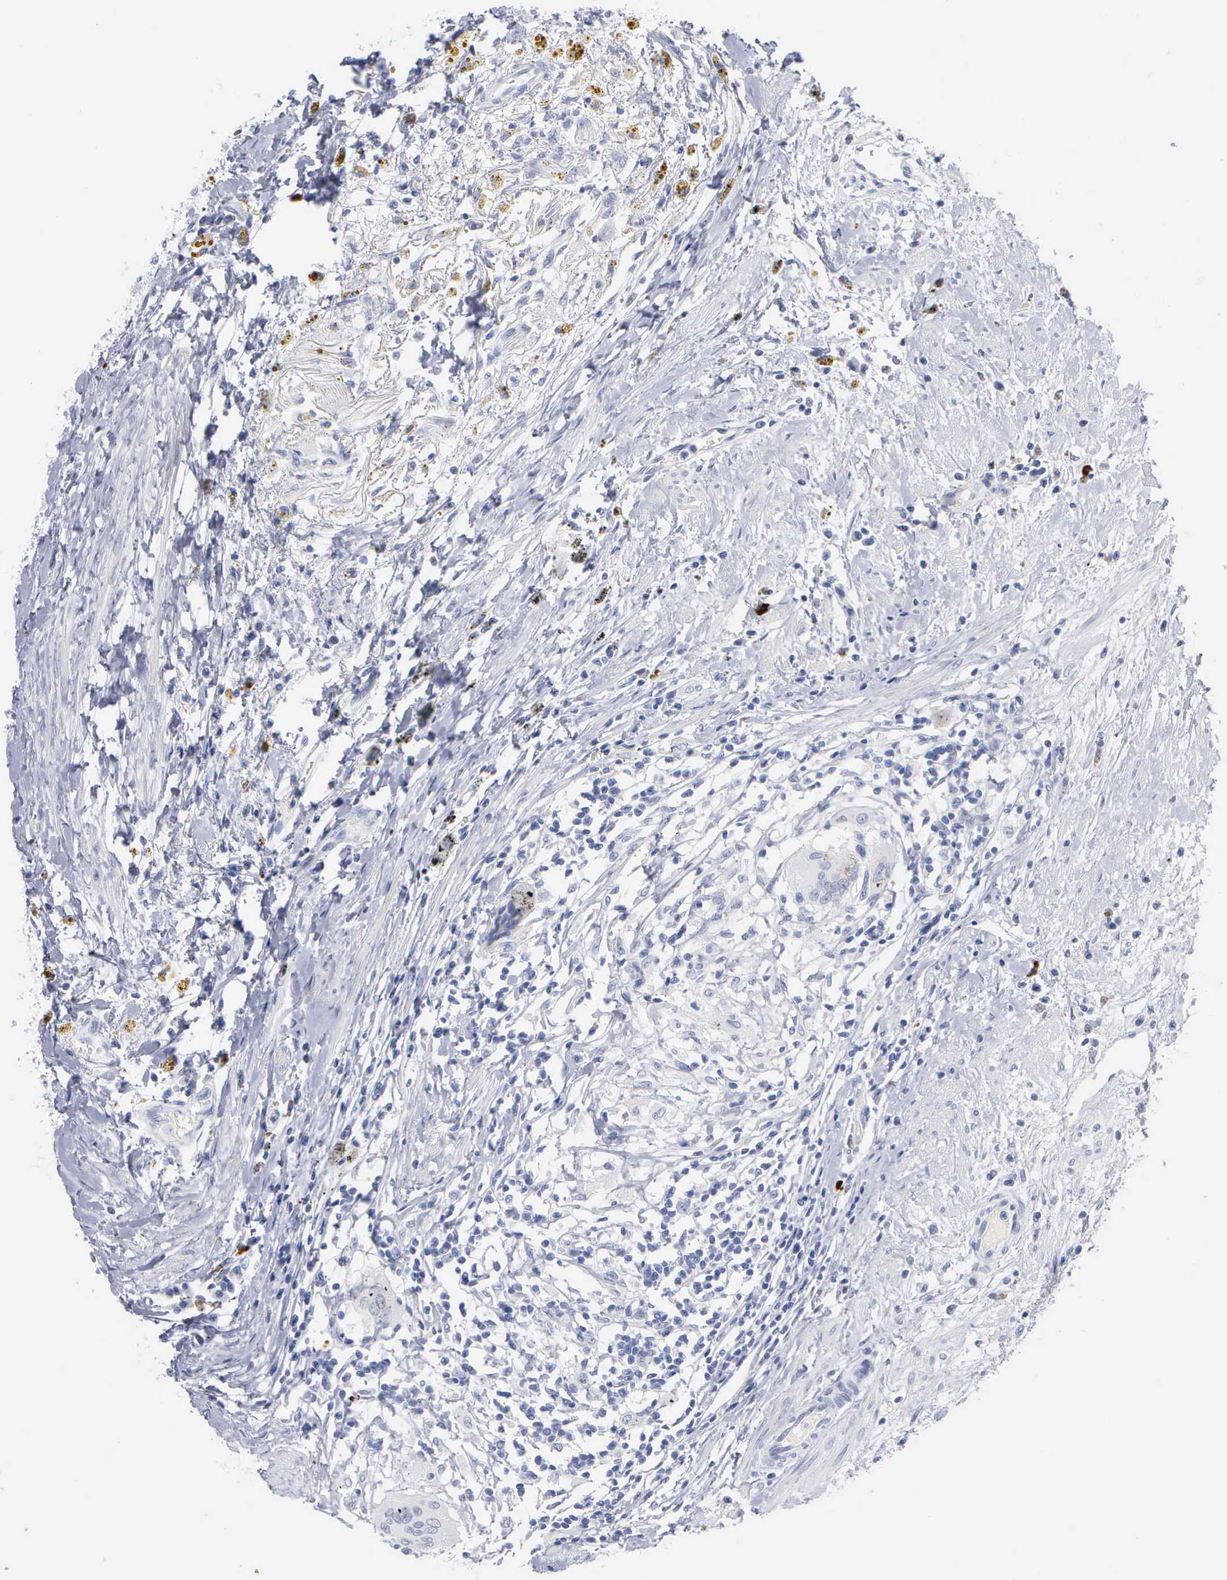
{"staining": {"intensity": "negative", "quantity": "none", "location": "none"}, "tissue": "urothelial cancer", "cell_type": "Tumor cells", "image_type": "cancer", "snomed": [{"axis": "morphology", "description": "Urothelial carcinoma, High grade"}, {"axis": "topography", "description": "Urinary bladder"}], "caption": "IHC histopathology image of neoplastic tissue: human urothelial cancer stained with DAB (3,3'-diaminobenzidine) reveals no significant protein positivity in tumor cells. (Immunohistochemistry, brightfield microscopy, high magnification).", "gene": "ASPHD2", "patient": {"sex": "male", "age": 78}}